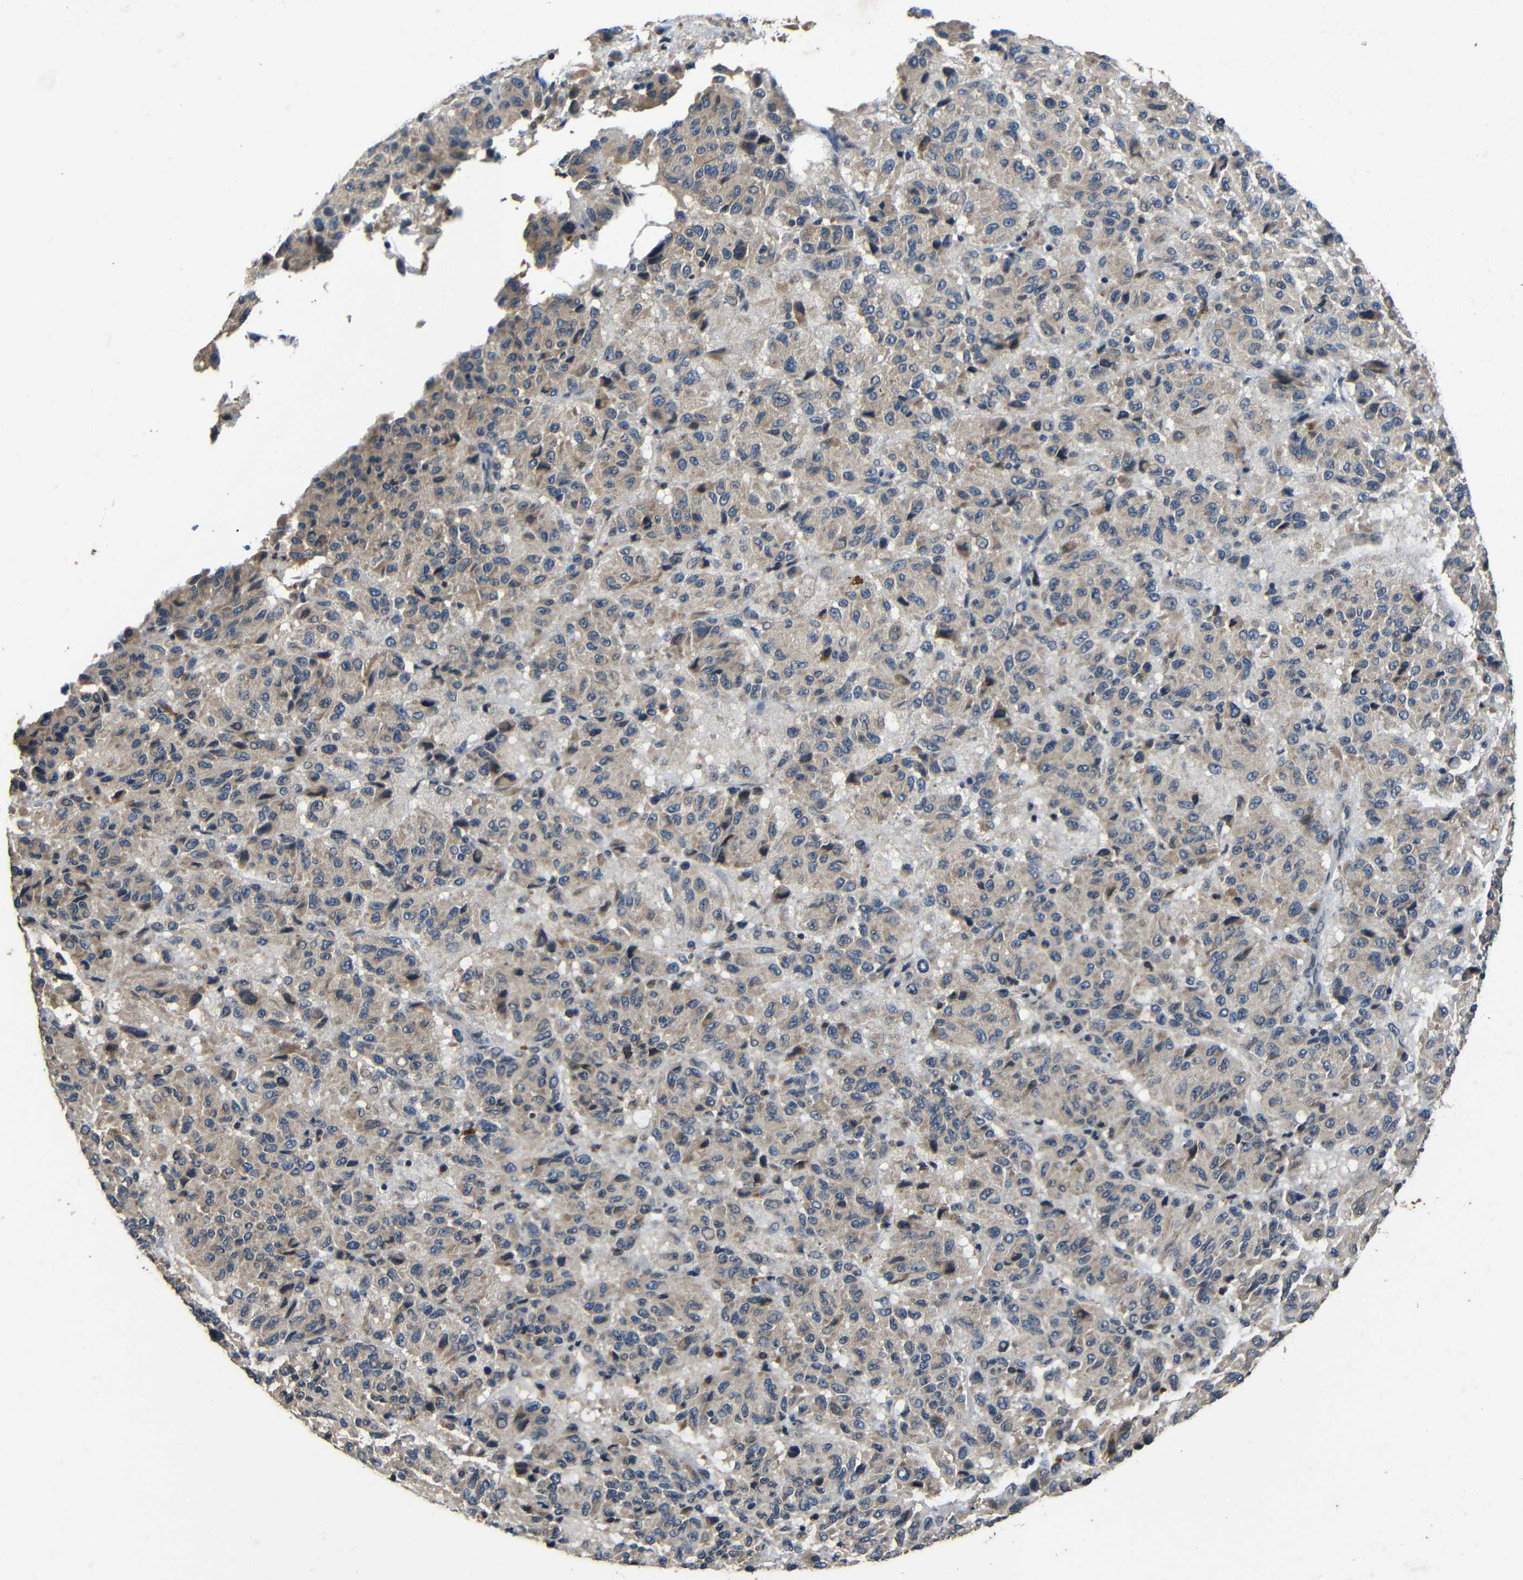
{"staining": {"intensity": "weak", "quantity": "25%-75%", "location": "cytoplasmic/membranous"}, "tissue": "melanoma", "cell_type": "Tumor cells", "image_type": "cancer", "snomed": [{"axis": "morphology", "description": "Malignant melanoma, Metastatic site"}, {"axis": "topography", "description": "Lung"}], "caption": "Immunohistochemical staining of malignant melanoma (metastatic site) demonstrates low levels of weak cytoplasmic/membranous protein positivity in approximately 25%-75% of tumor cells.", "gene": "C6orf89", "patient": {"sex": "male", "age": 64}}